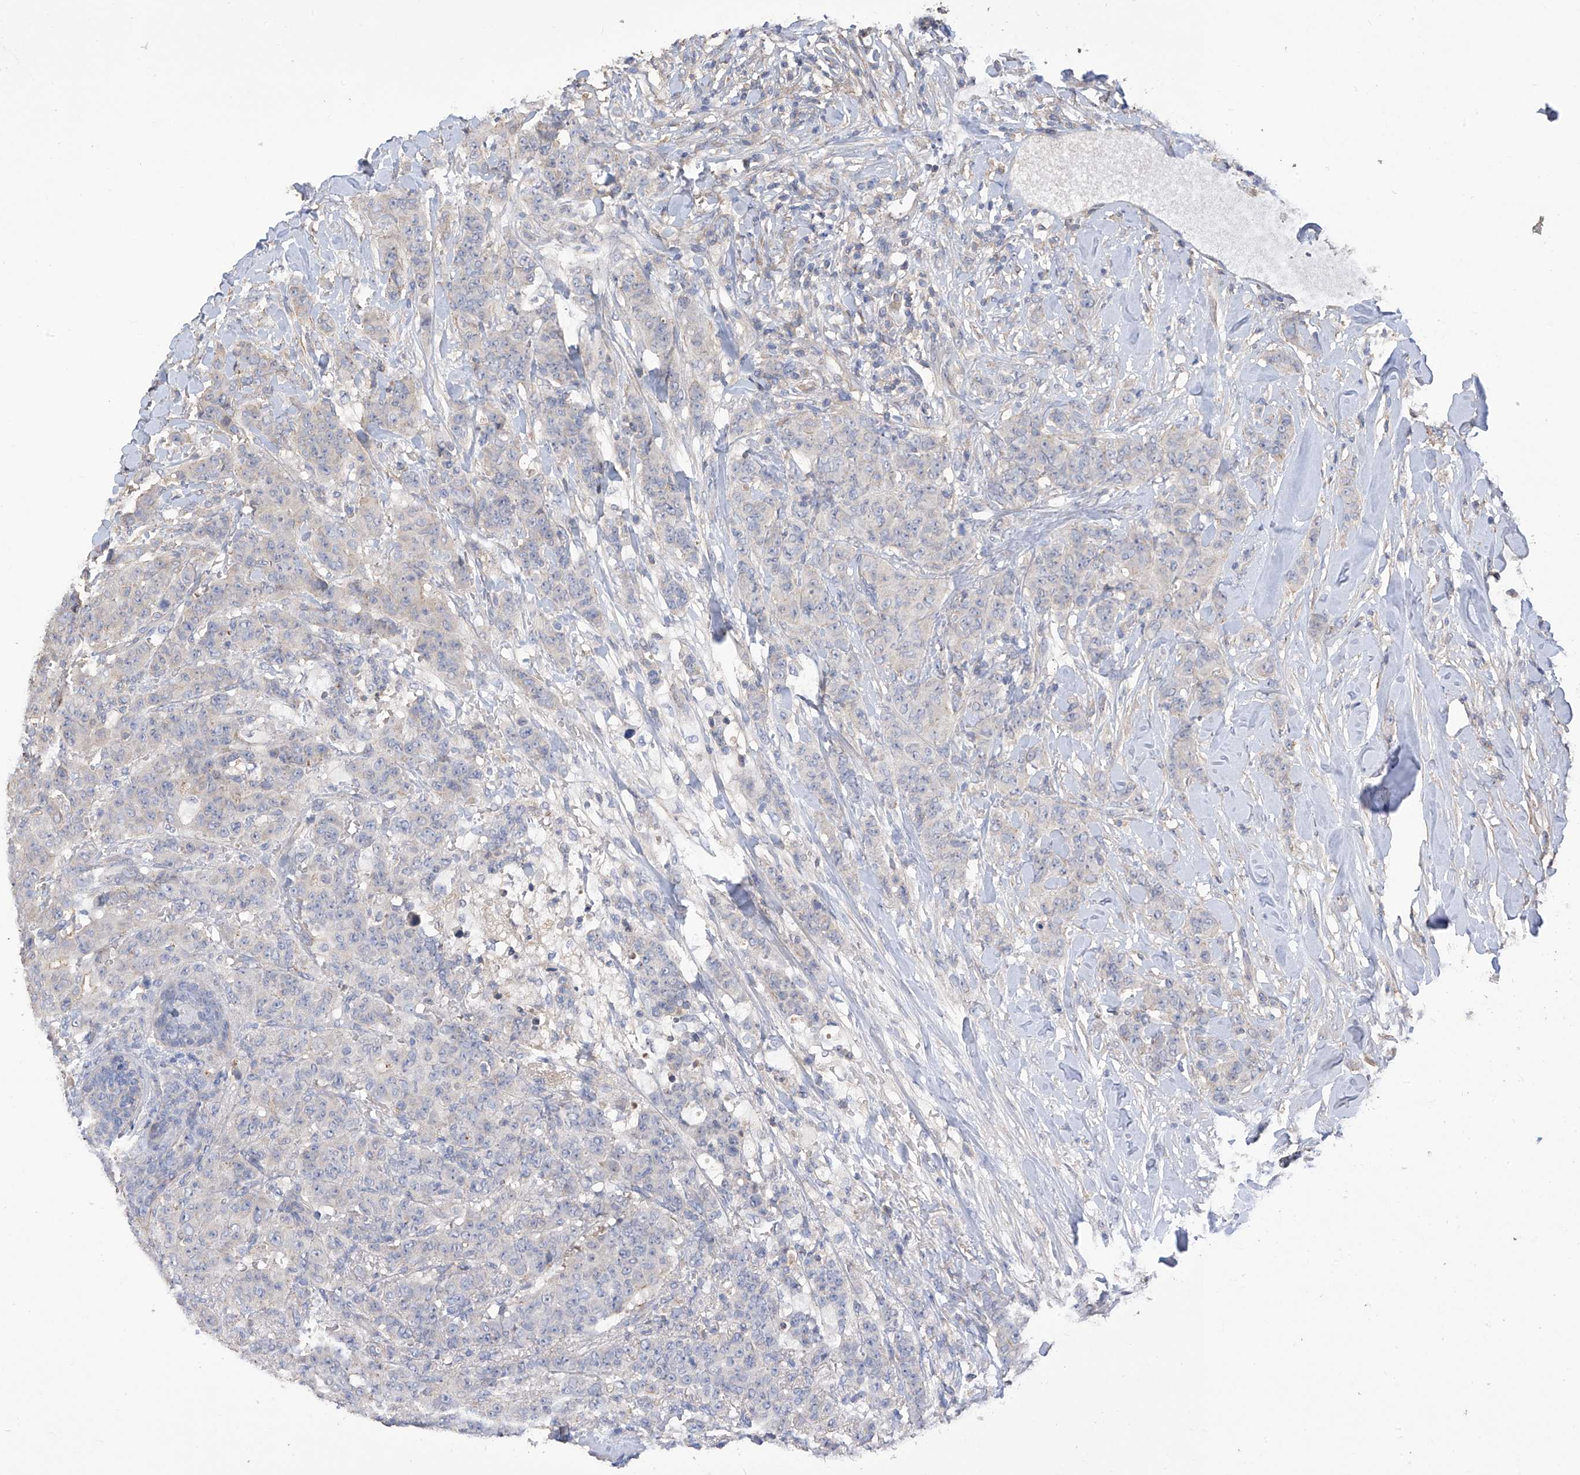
{"staining": {"intensity": "negative", "quantity": "none", "location": "none"}, "tissue": "breast cancer", "cell_type": "Tumor cells", "image_type": "cancer", "snomed": [{"axis": "morphology", "description": "Duct carcinoma"}, {"axis": "topography", "description": "Breast"}], "caption": "Photomicrograph shows no protein staining in tumor cells of breast invasive ductal carcinoma tissue. (DAB IHC with hematoxylin counter stain).", "gene": "SLFN14", "patient": {"sex": "female", "age": 40}}